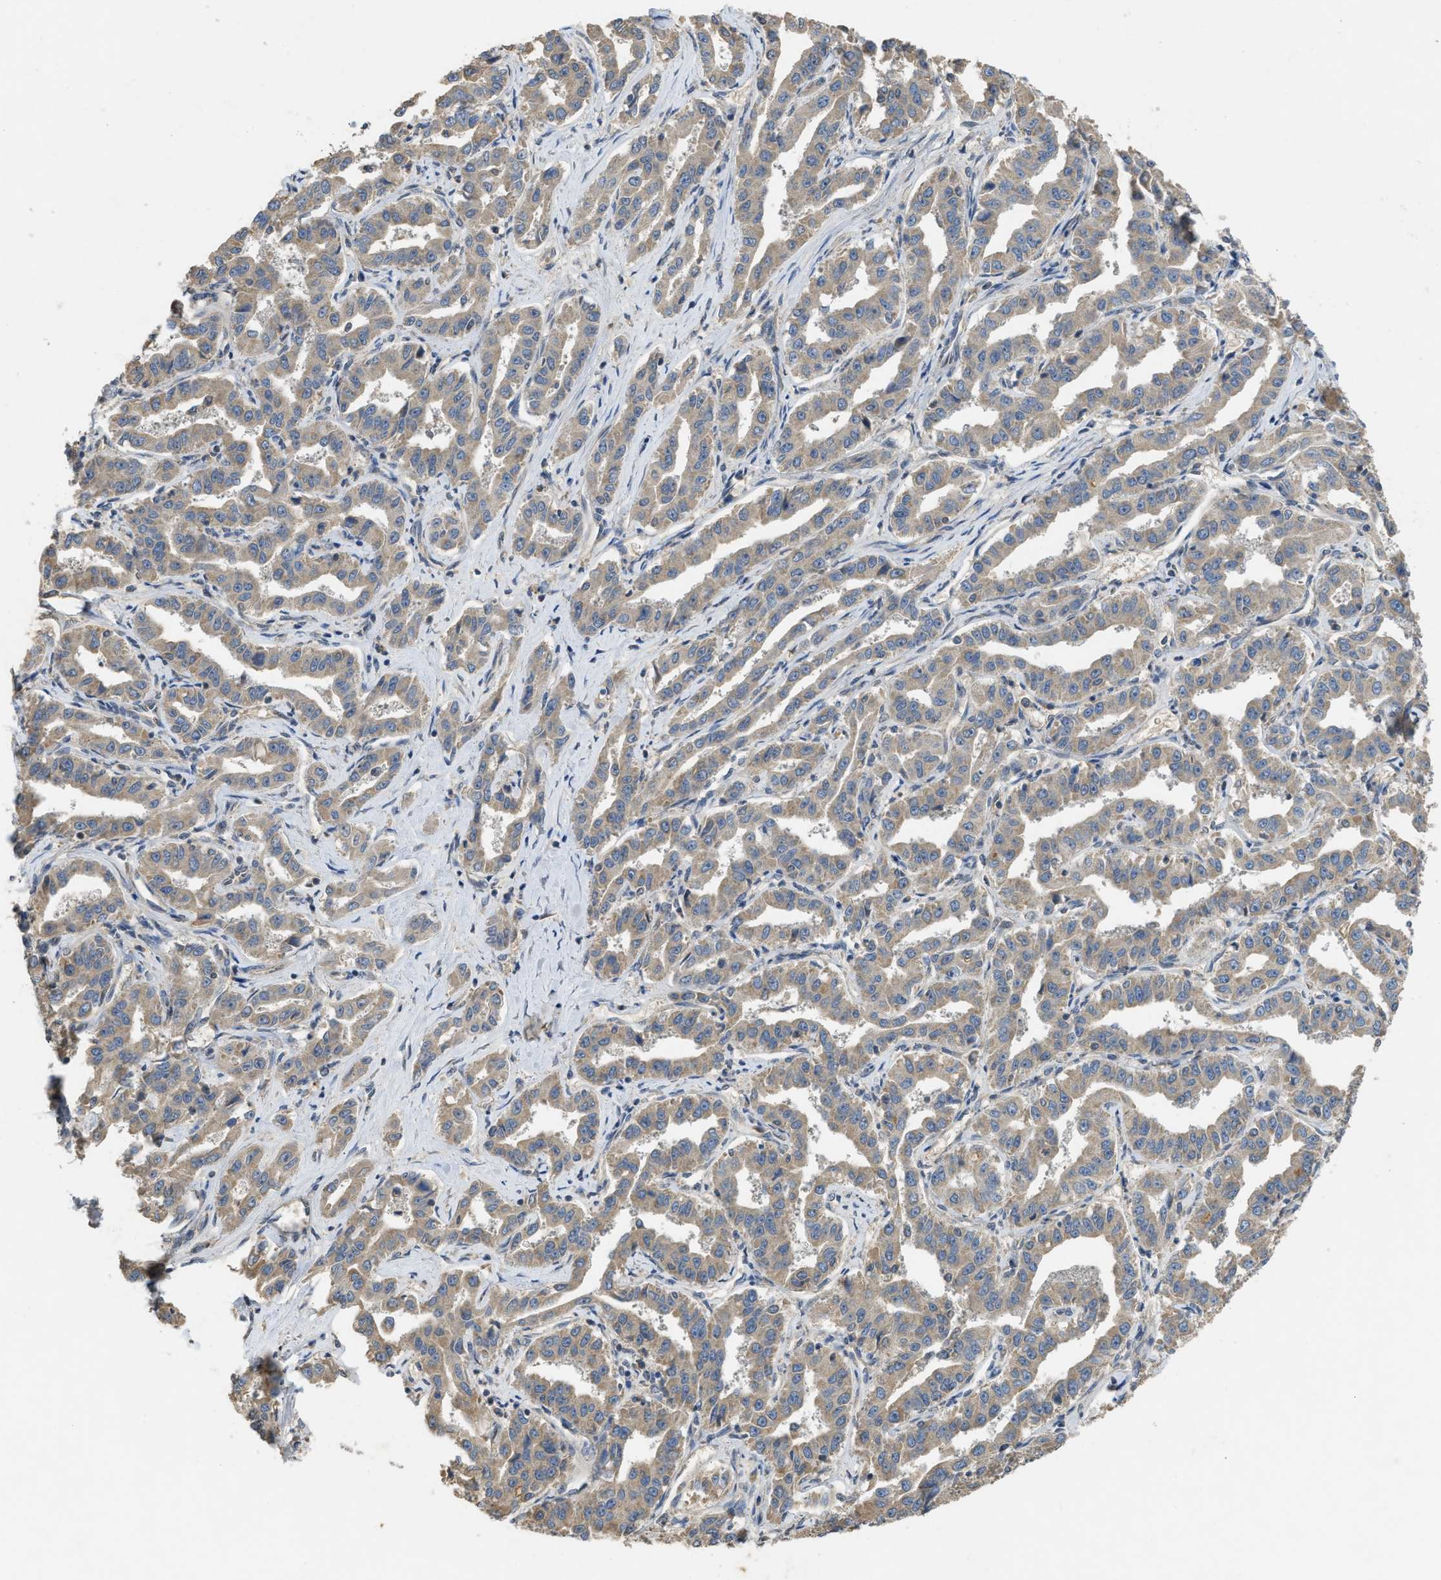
{"staining": {"intensity": "weak", "quantity": ">75%", "location": "cytoplasmic/membranous"}, "tissue": "liver cancer", "cell_type": "Tumor cells", "image_type": "cancer", "snomed": [{"axis": "morphology", "description": "Cholangiocarcinoma"}, {"axis": "topography", "description": "Liver"}], "caption": "IHC (DAB) staining of human cholangiocarcinoma (liver) exhibits weak cytoplasmic/membranous protein positivity in approximately >75% of tumor cells. Immunohistochemistry (ihc) stains the protein of interest in brown and the nuclei are stained blue.", "gene": "PPP3CA", "patient": {"sex": "male", "age": 59}}